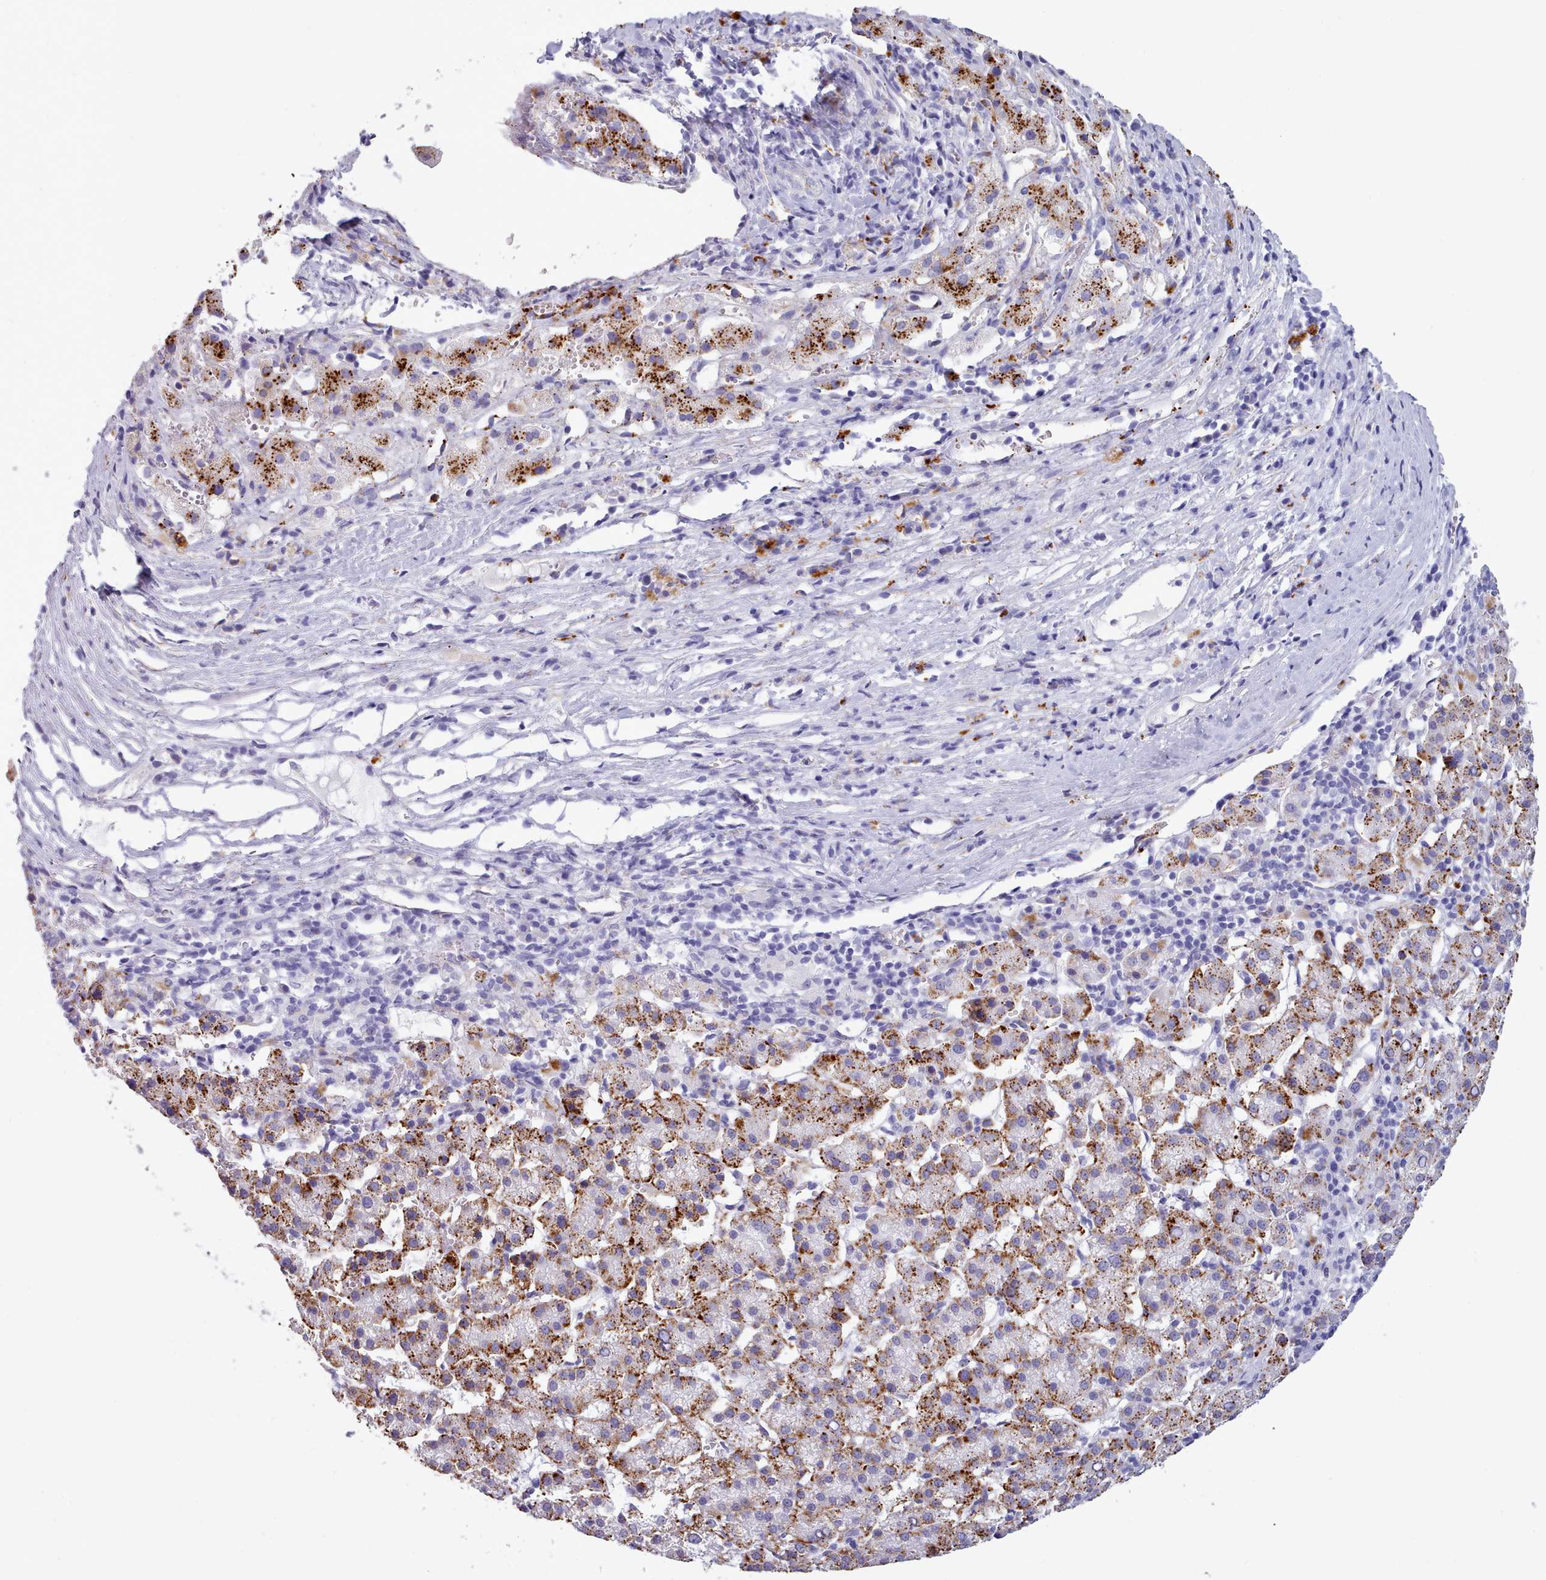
{"staining": {"intensity": "strong", "quantity": ">75%", "location": "cytoplasmic/membranous"}, "tissue": "liver cancer", "cell_type": "Tumor cells", "image_type": "cancer", "snomed": [{"axis": "morphology", "description": "Carcinoma, Hepatocellular, NOS"}, {"axis": "topography", "description": "Liver"}], "caption": "A high-resolution histopathology image shows IHC staining of liver cancer, which shows strong cytoplasmic/membranous expression in about >75% of tumor cells. (Stains: DAB in brown, nuclei in blue, Microscopy: brightfield microscopy at high magnification).", "gene": "GAA", "patient": {"sex": "female", "age": 58}}